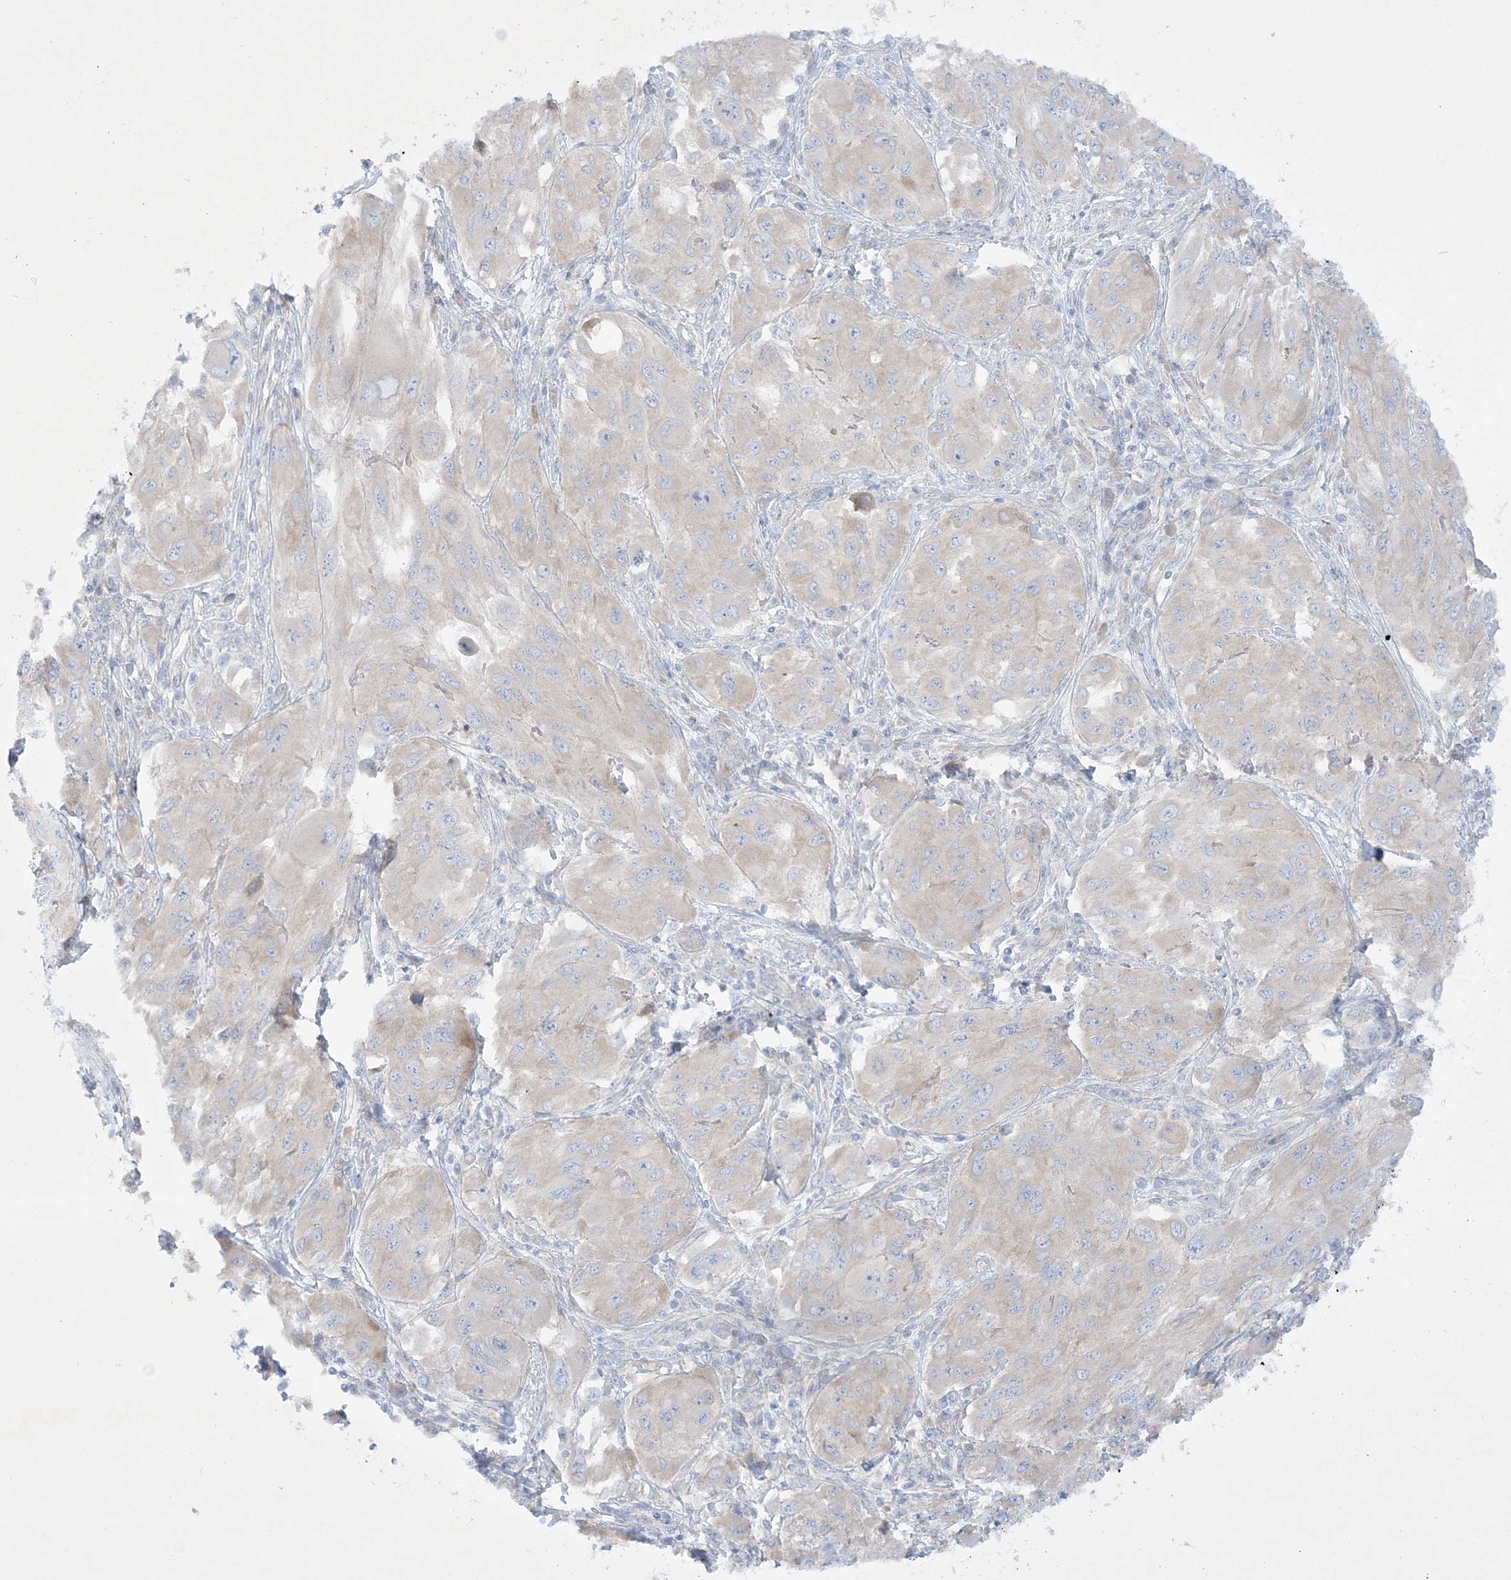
{"staining": {"intensity": "weak", "quantity": "<25%", "location": "cytoplasmic/membranous"}, "tissue": "melanoma", "cell_type": "Tumor cells", "image_type": "cancer", "snomed": [{"axis": "morphology", "description": "Malignant melanoma, NOS"}, {"axis": "topography", "description": "Skin"}], "caption": "IHC histopathology image of neoplastic tissue: malignant melanoma stained with DAB demonstrates no significant protein staining in tumor cells.", "gene": "FARSB", "patient": {"sex": "female", "age": 91}}